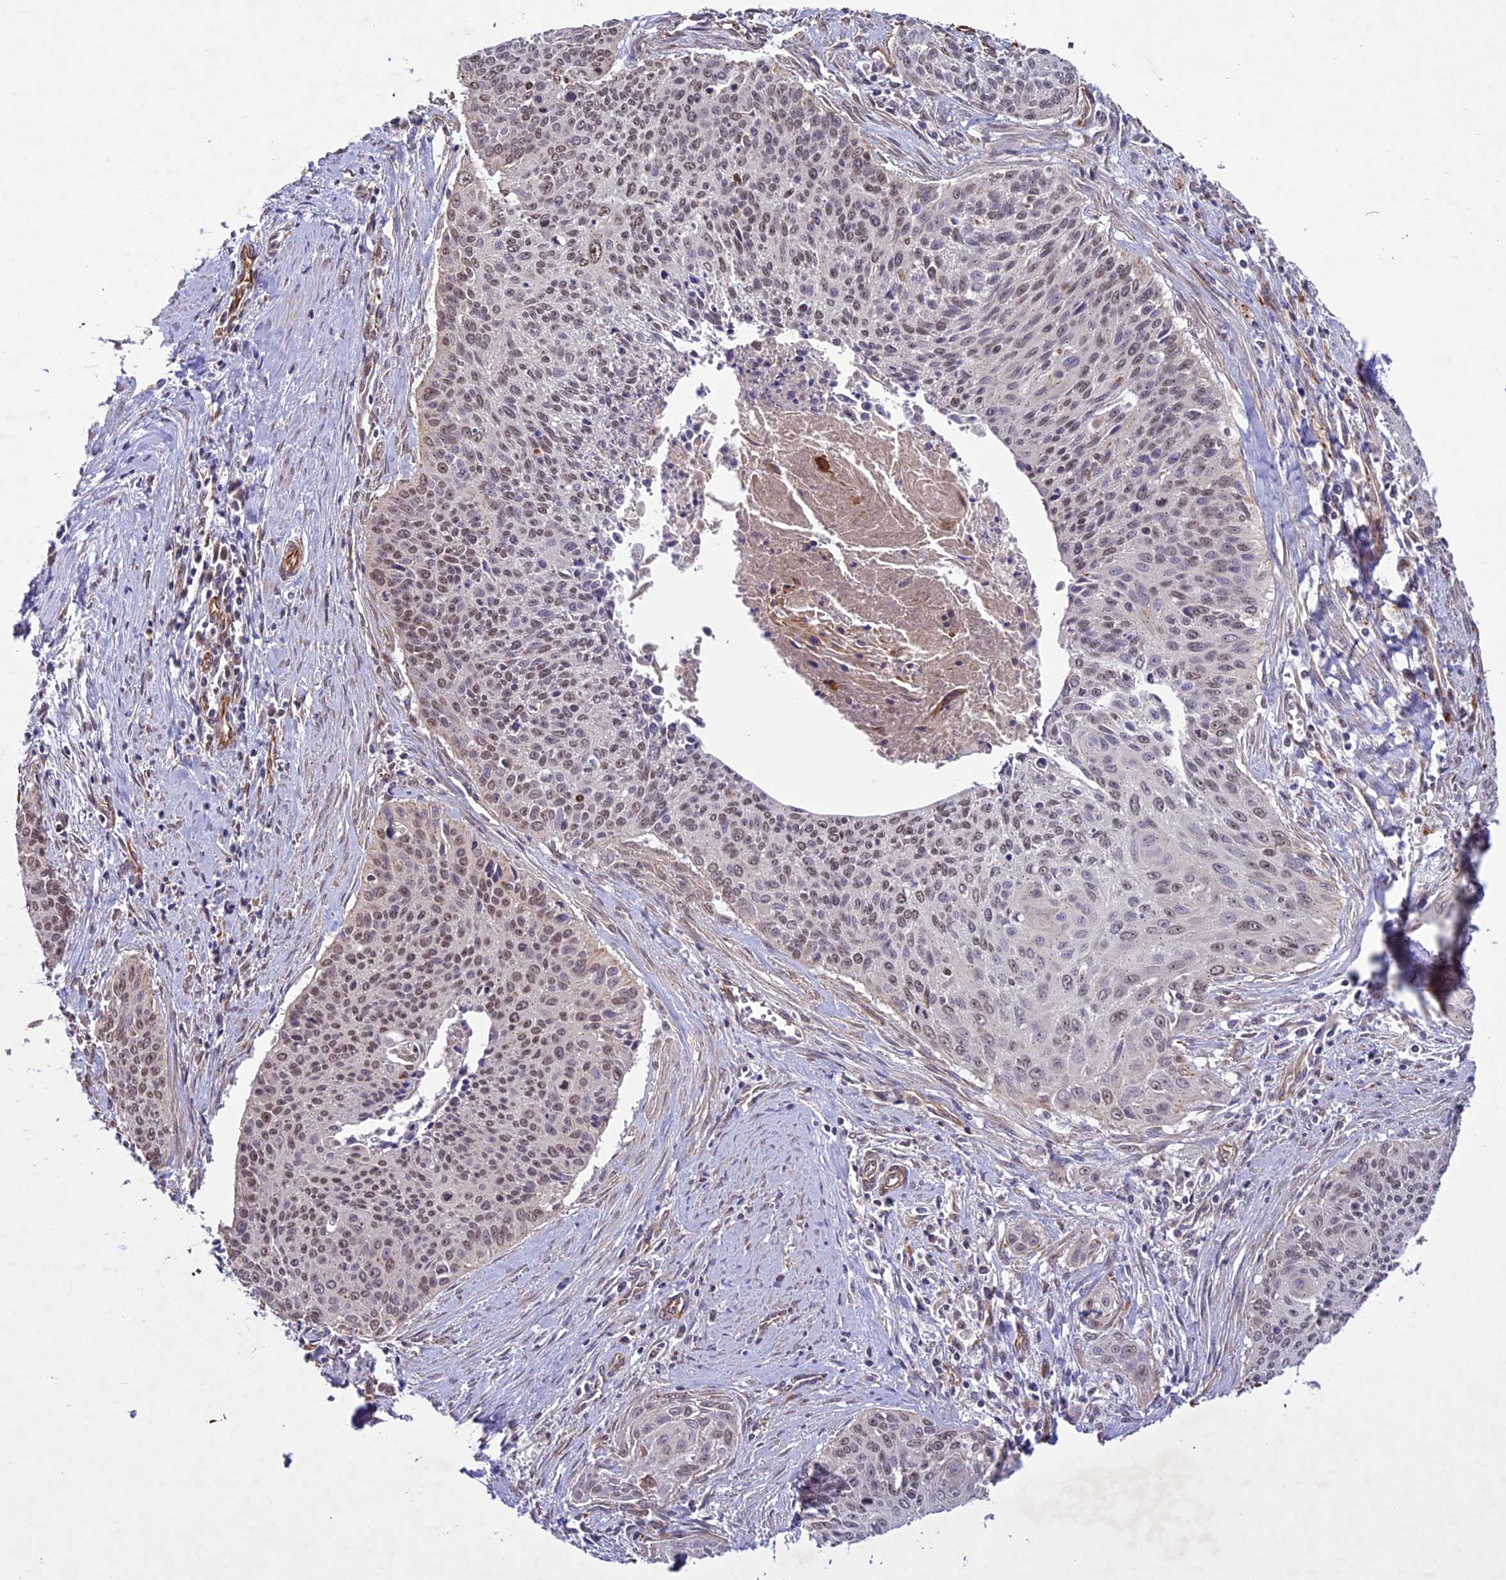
{"staining": {"intensity": "moderate", "quantity": "25%-75%", "location": "nuclear"}, "tissue": "cervical cancer", "cell_type": "Tumor cells", "image_type": "cancer", "snomed": [{"axis": "morphology", "description": "Squamous cell carcinoma, NOS"}, {"axis": "topography", "description": "Cervix"}], "caption": "Human cervical cancer (squamous cell carcinoma) stained with a brown dye shows moderate nuclear positive positivity in about 25%-75% of tumor cells.", "gene": "C3orf70", "patient": {"sex": "female", "age": 55}}